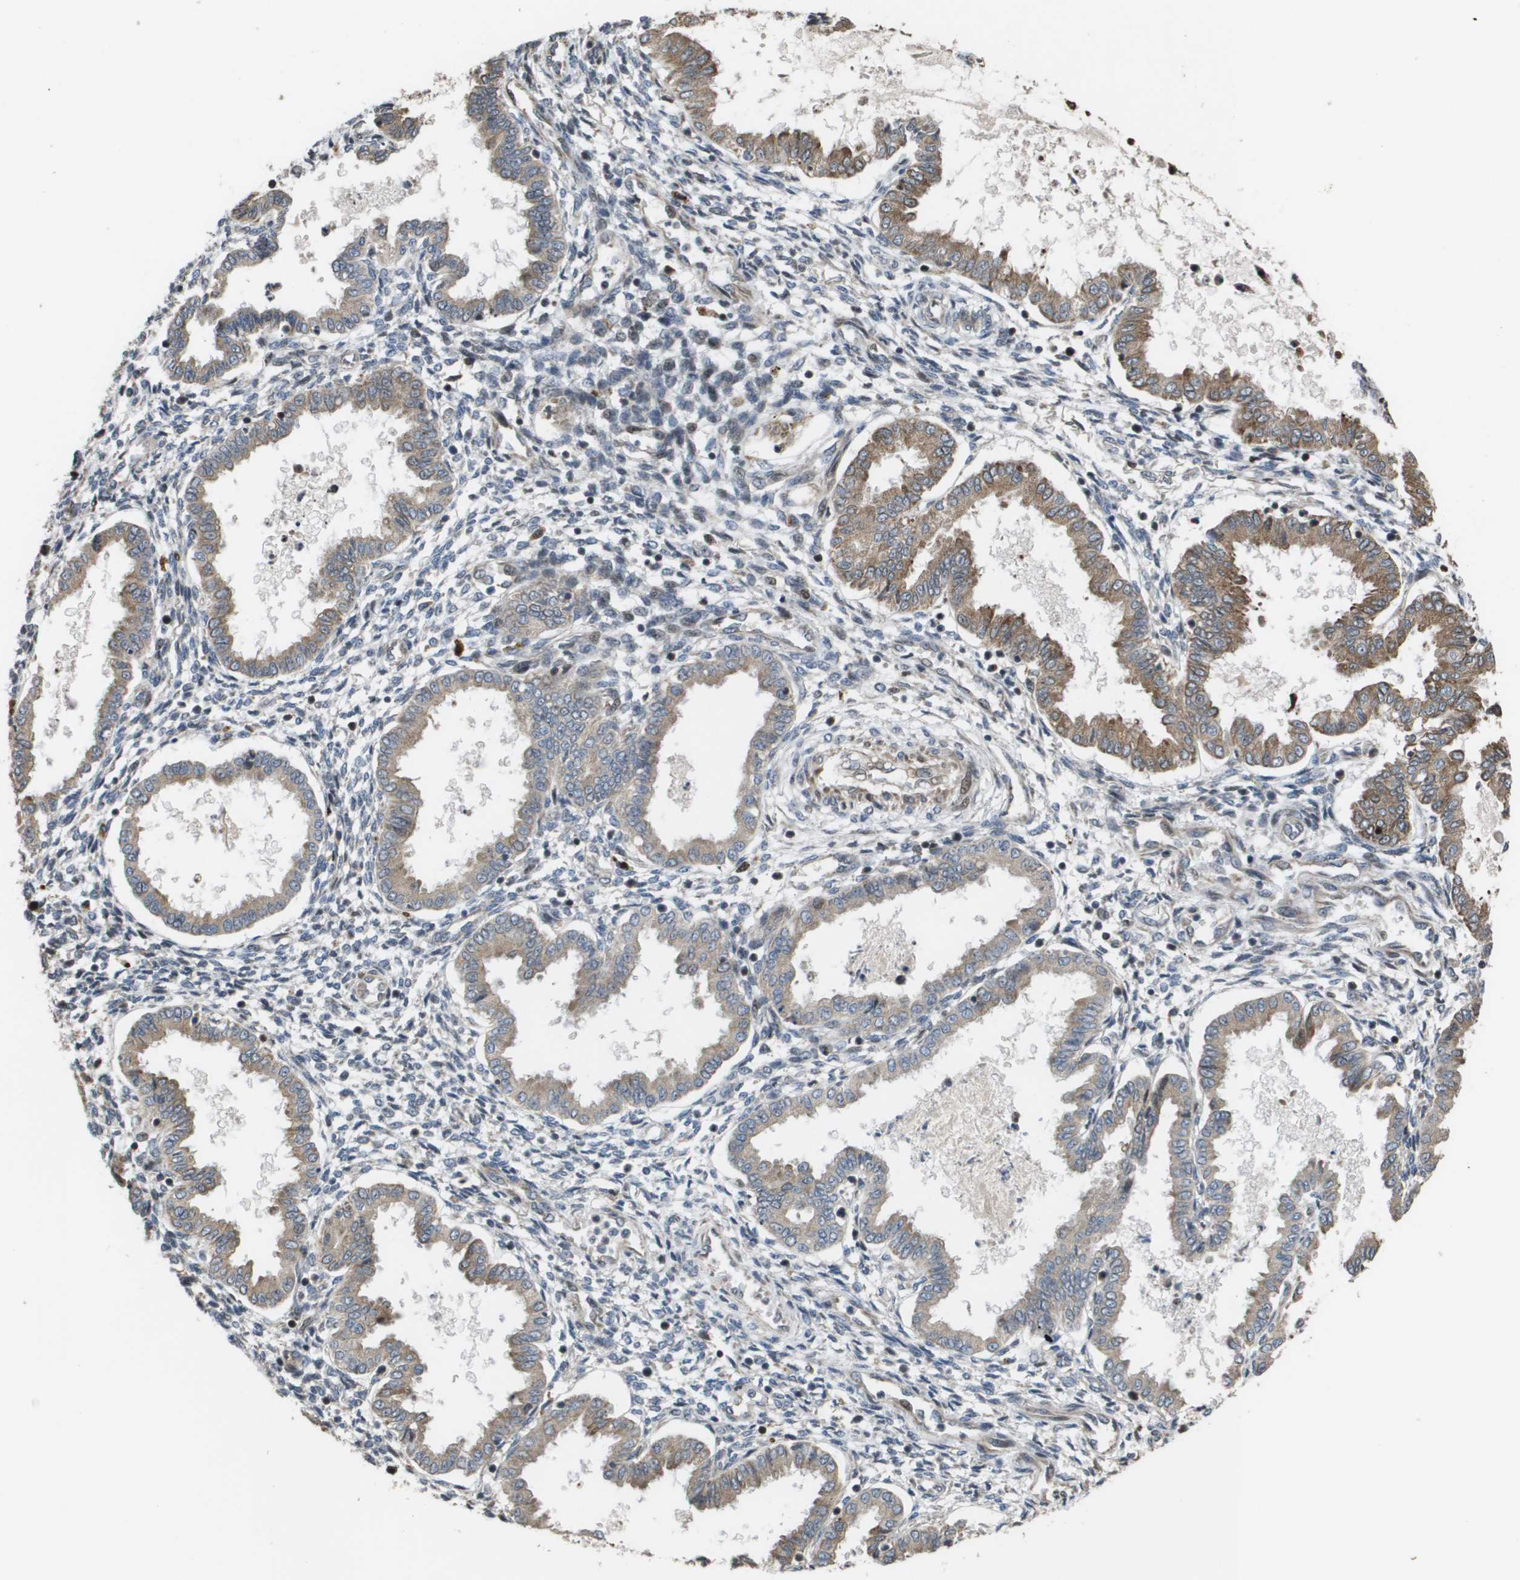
{"staining": {"intensity": "negative", "quantity": "none", "location": "none"}, "tissue": "endometrium", "cell_type": "Cells in endometrial stroma", "image_type": "normal", "snomed": [{"axis": "morphology", "description": "Normal tissue, NOS"}, {"axis": "topography", "description": "Endometrium"}], "caption": "Cells in endometrial stroma show no significant staining in benign endometrium. (DAB (3,3'-diaminobenzidine) IHC visualized using brightfield microscopy, high magnification).", "gene": "AXIN2", "patient": {"sex": "female", "age": 33}}